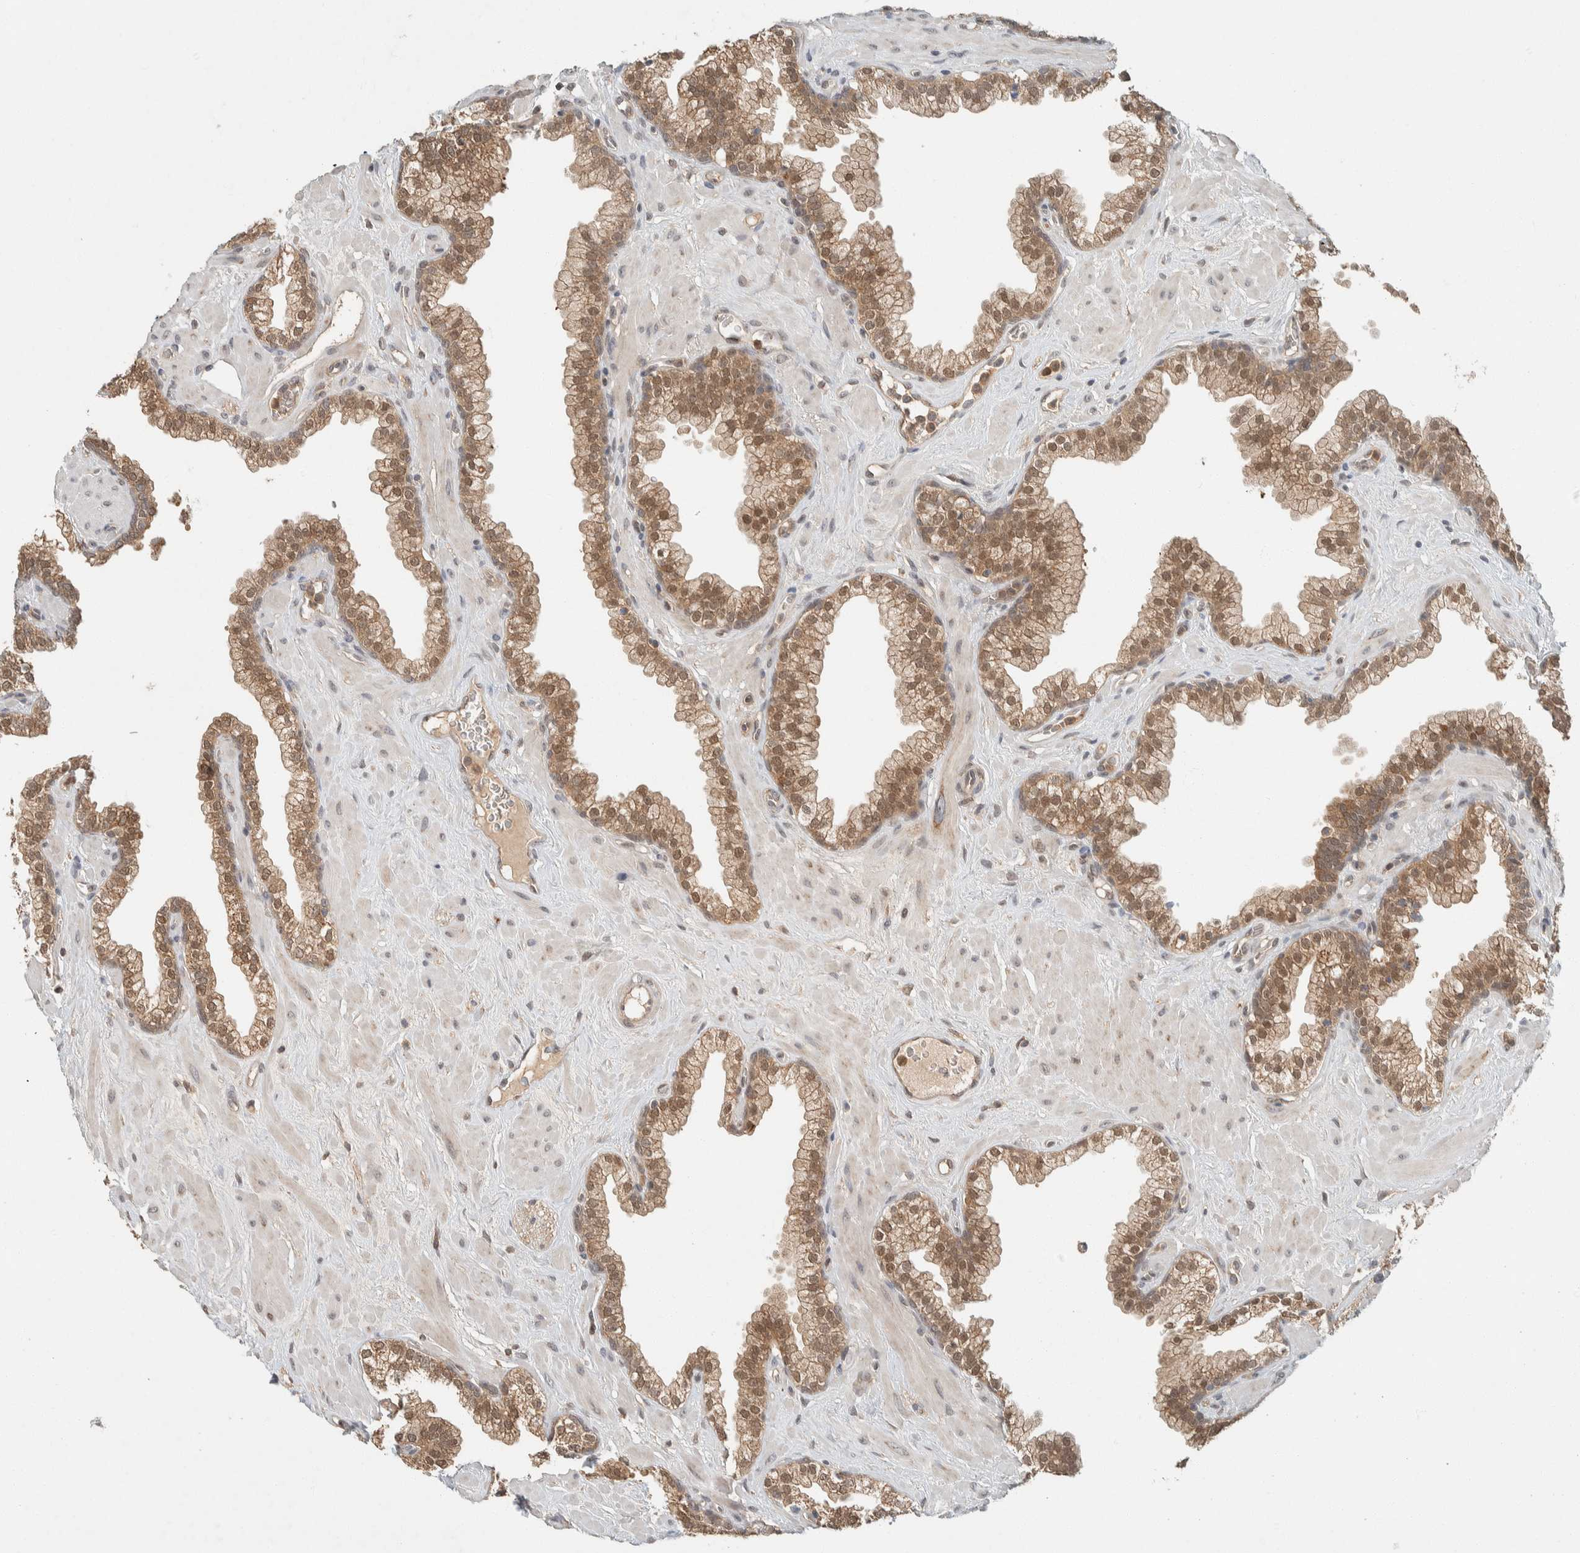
{"staining": {"intensity": "moderate", "quantity": ">75%", "location": "cytoplasmic/membranous,nuclear"}, "tissue": "prostate", "cell_type": "Glandular cells", "image_type": "normal", "snomed": [{"axis": "morphology", "description": "Normal tissue, NOS"}, {"axis": "morphology", "description": "Urothelial carcinoma, Low grade"}, {"axis": "topography", "description": "Urinary bladder"}, {"axis": "topography", "description": "Prostate"}], "caption": "IHC (DAB (3,3'-diaminobenzidine)) staining of normal human prostate displays moderate cytoplasmic/membranous,nuclear protein expression in about >75% of glandular cells. The staining is performed using DAB (3,3'-diaminobenzidine) brown chromogen to label protein expression. The nuclei are counter-stained blue using hematoxylin.", "gene": "ZNF567", "patient": {"sex": "male", "age": 60}}